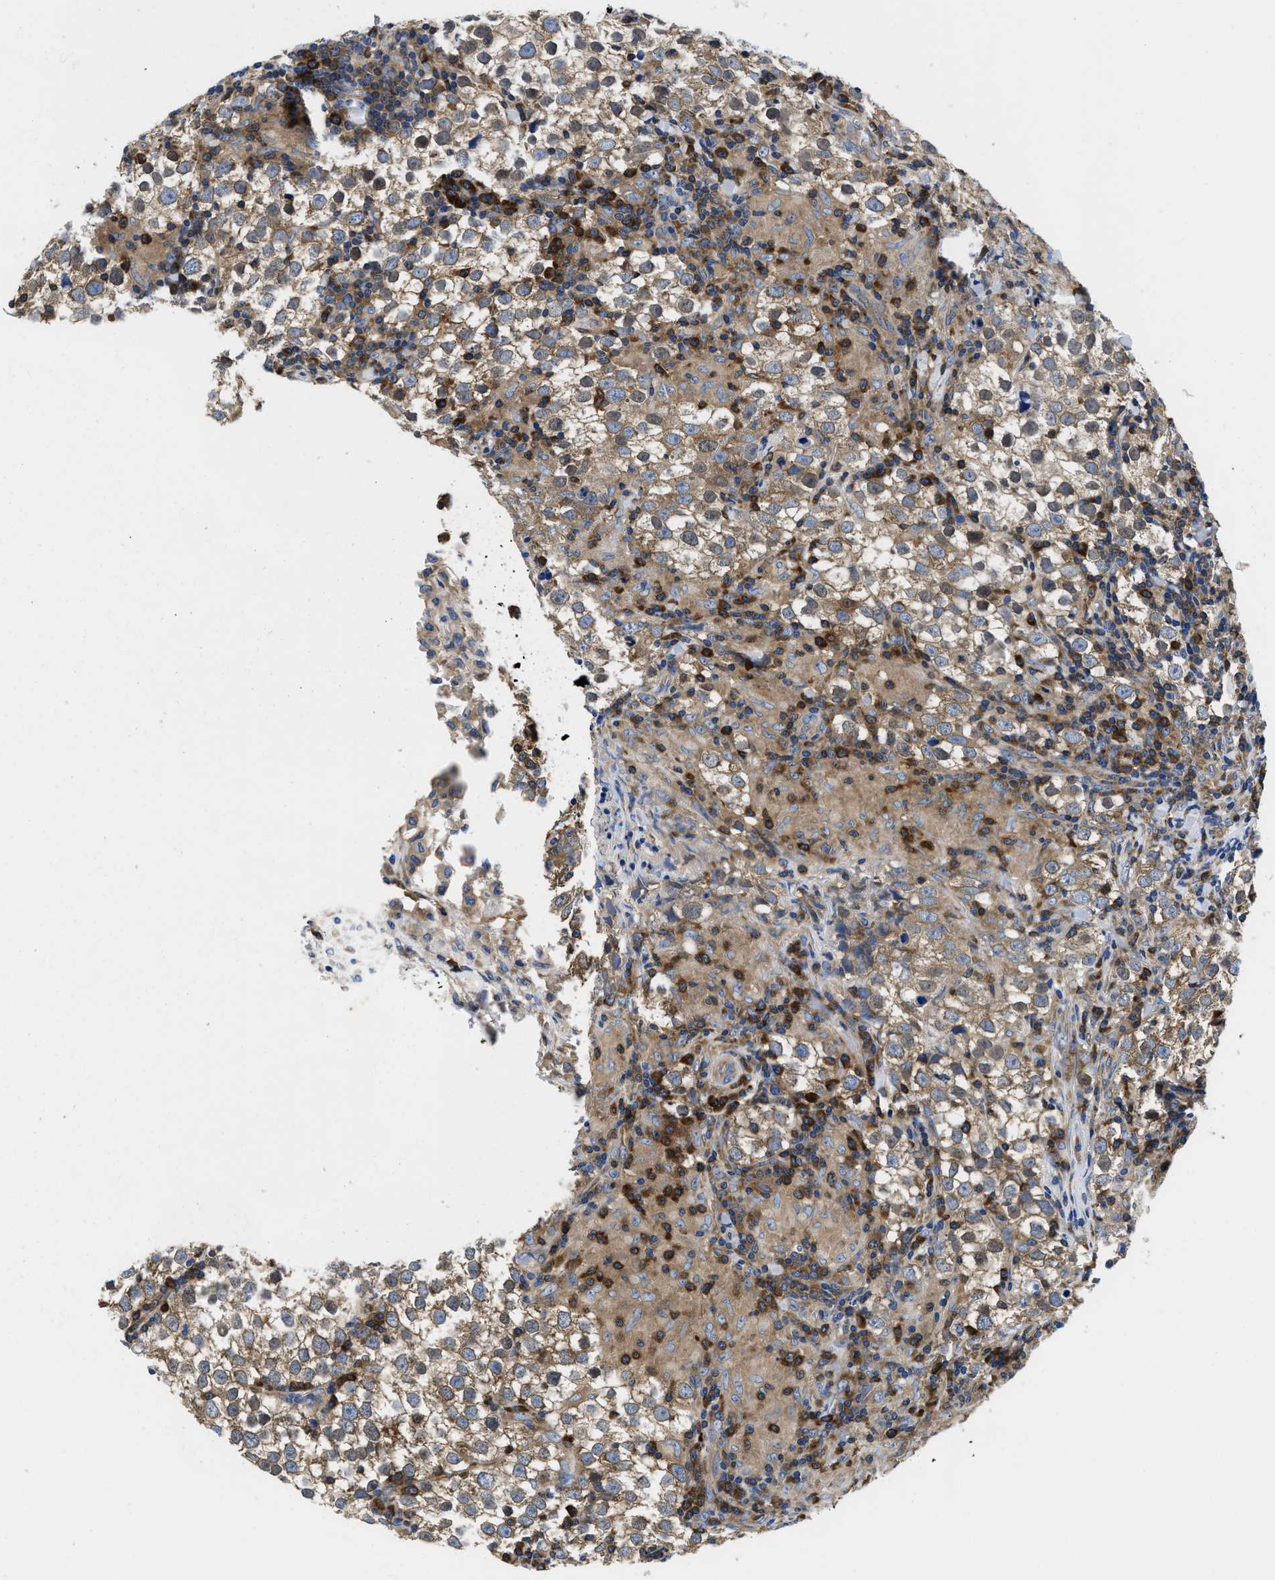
{"staining": {"intensity": "moderate", "quantity": ">75%", "location": "cytoplasmic/membranous"}, "tissue": "testis cancer", "cell_type": "Tumor cells", "image_type": "cancer", "snomed": [{"axis": "morphology", "description": "Seminoma, NOS"}, {"axis": "morphology", "description": "Carcinoma, Embryonal, NOS"}, {"axis": "topography", "description": "Testis"}], "caption": "Approximately >75% of tumor cells in human testis cancer (seminoma) demonstrate moderate cytoplasmic/membranous protein positivity as visualized by brown immunohistochemical staining.", "gene": "YARS1", "patient": {"sex": "male", "age": 36}}